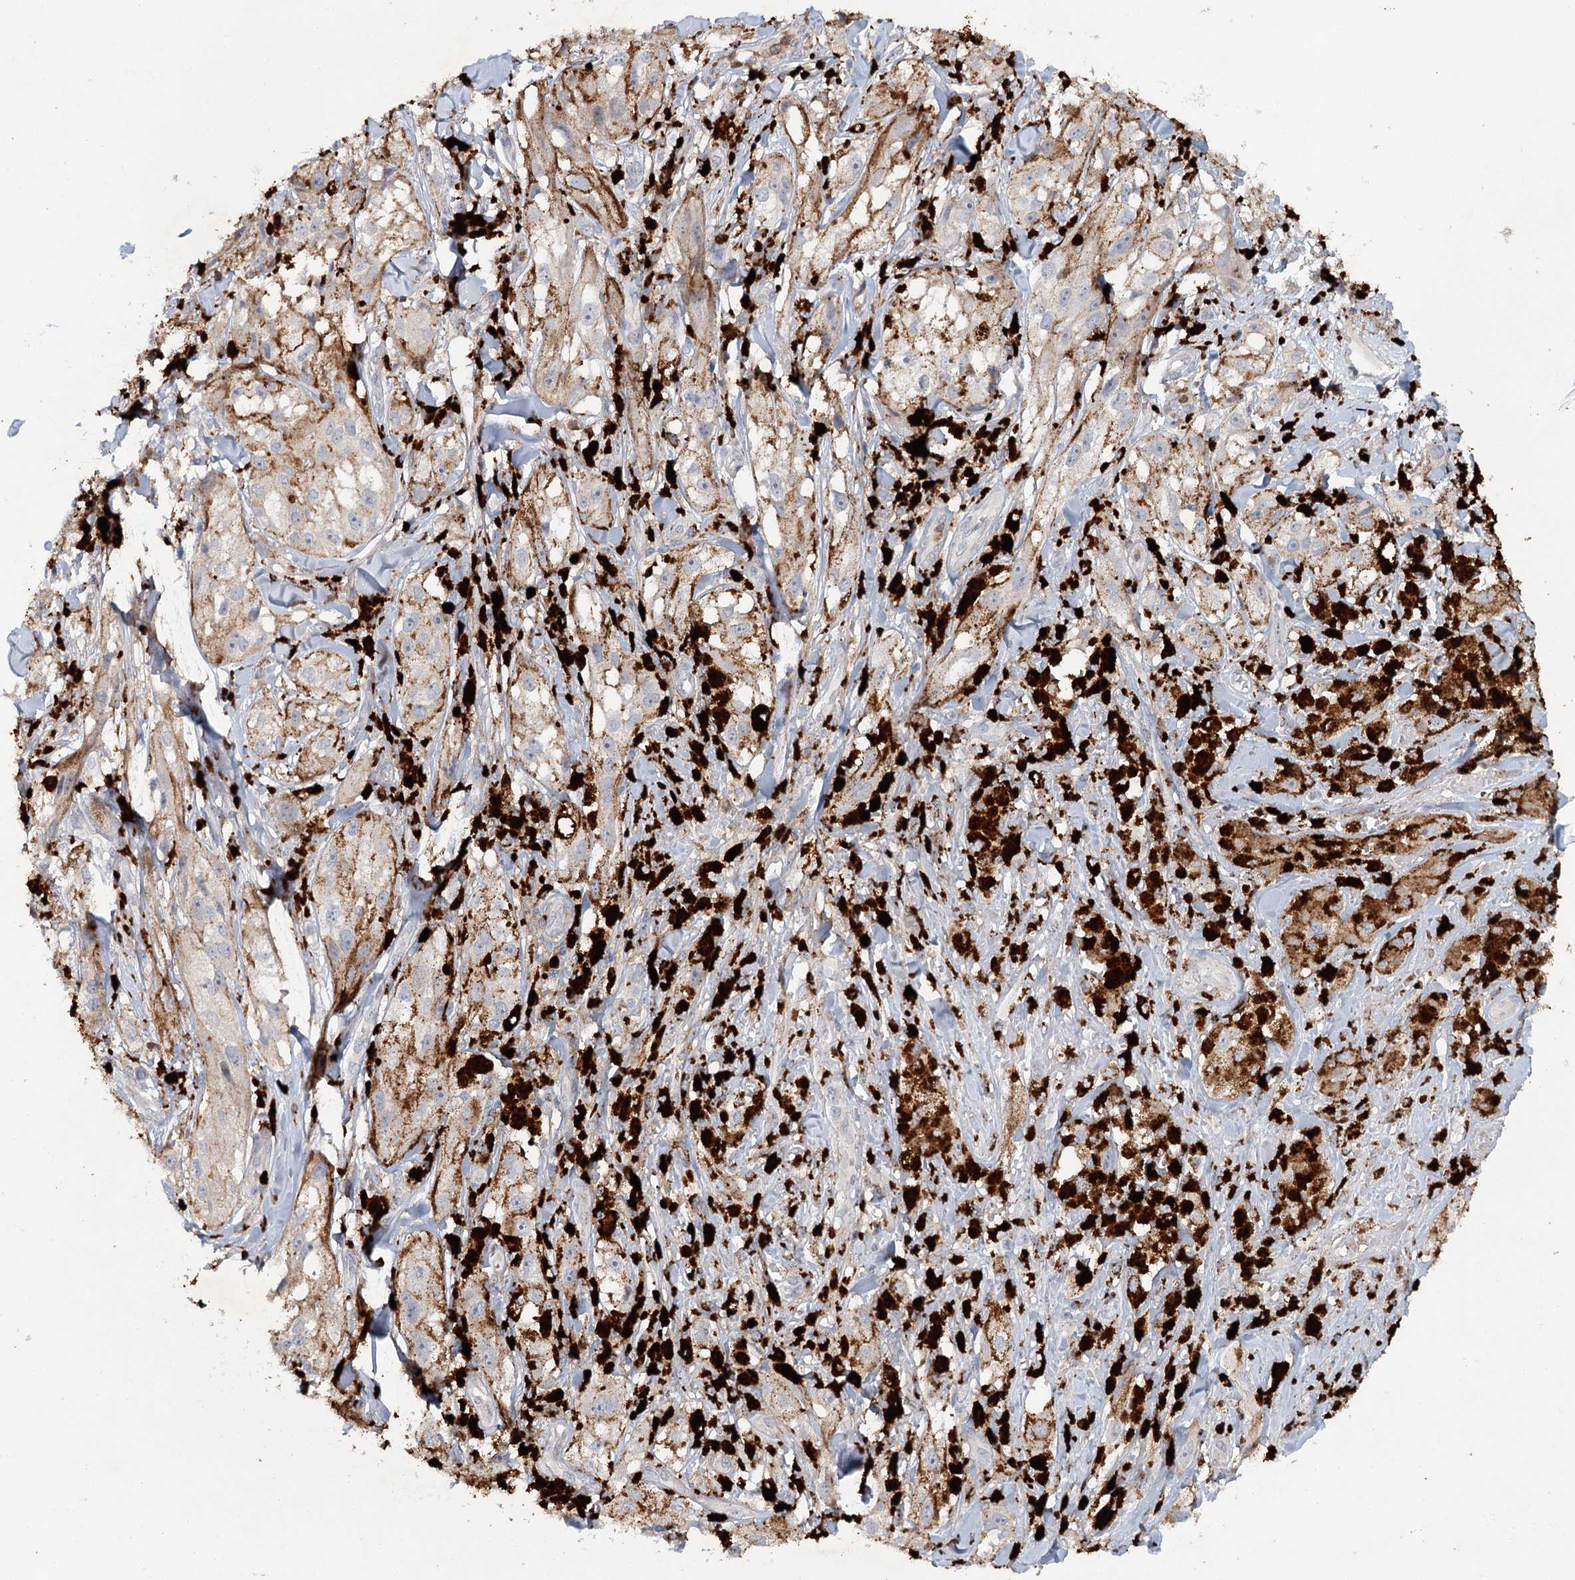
{"staining": {"intensity": "negative", "quantity": "none", "location": "none"}, "tissue": "melanoma", "cell_type": "Tumor cells", "image_type": "cancer", "snomed": [{"axis": "morphology", "description": "Malignant melanoma, NOS"}, {"axis": "topography", "description": "Skin"}], "caption": "This is an IHC photomicrograph of malignant melanoma. There is no expression in tumor cells.", "gene": "ALDH3B1", "patient": {"sex": "male", "age": 88}}